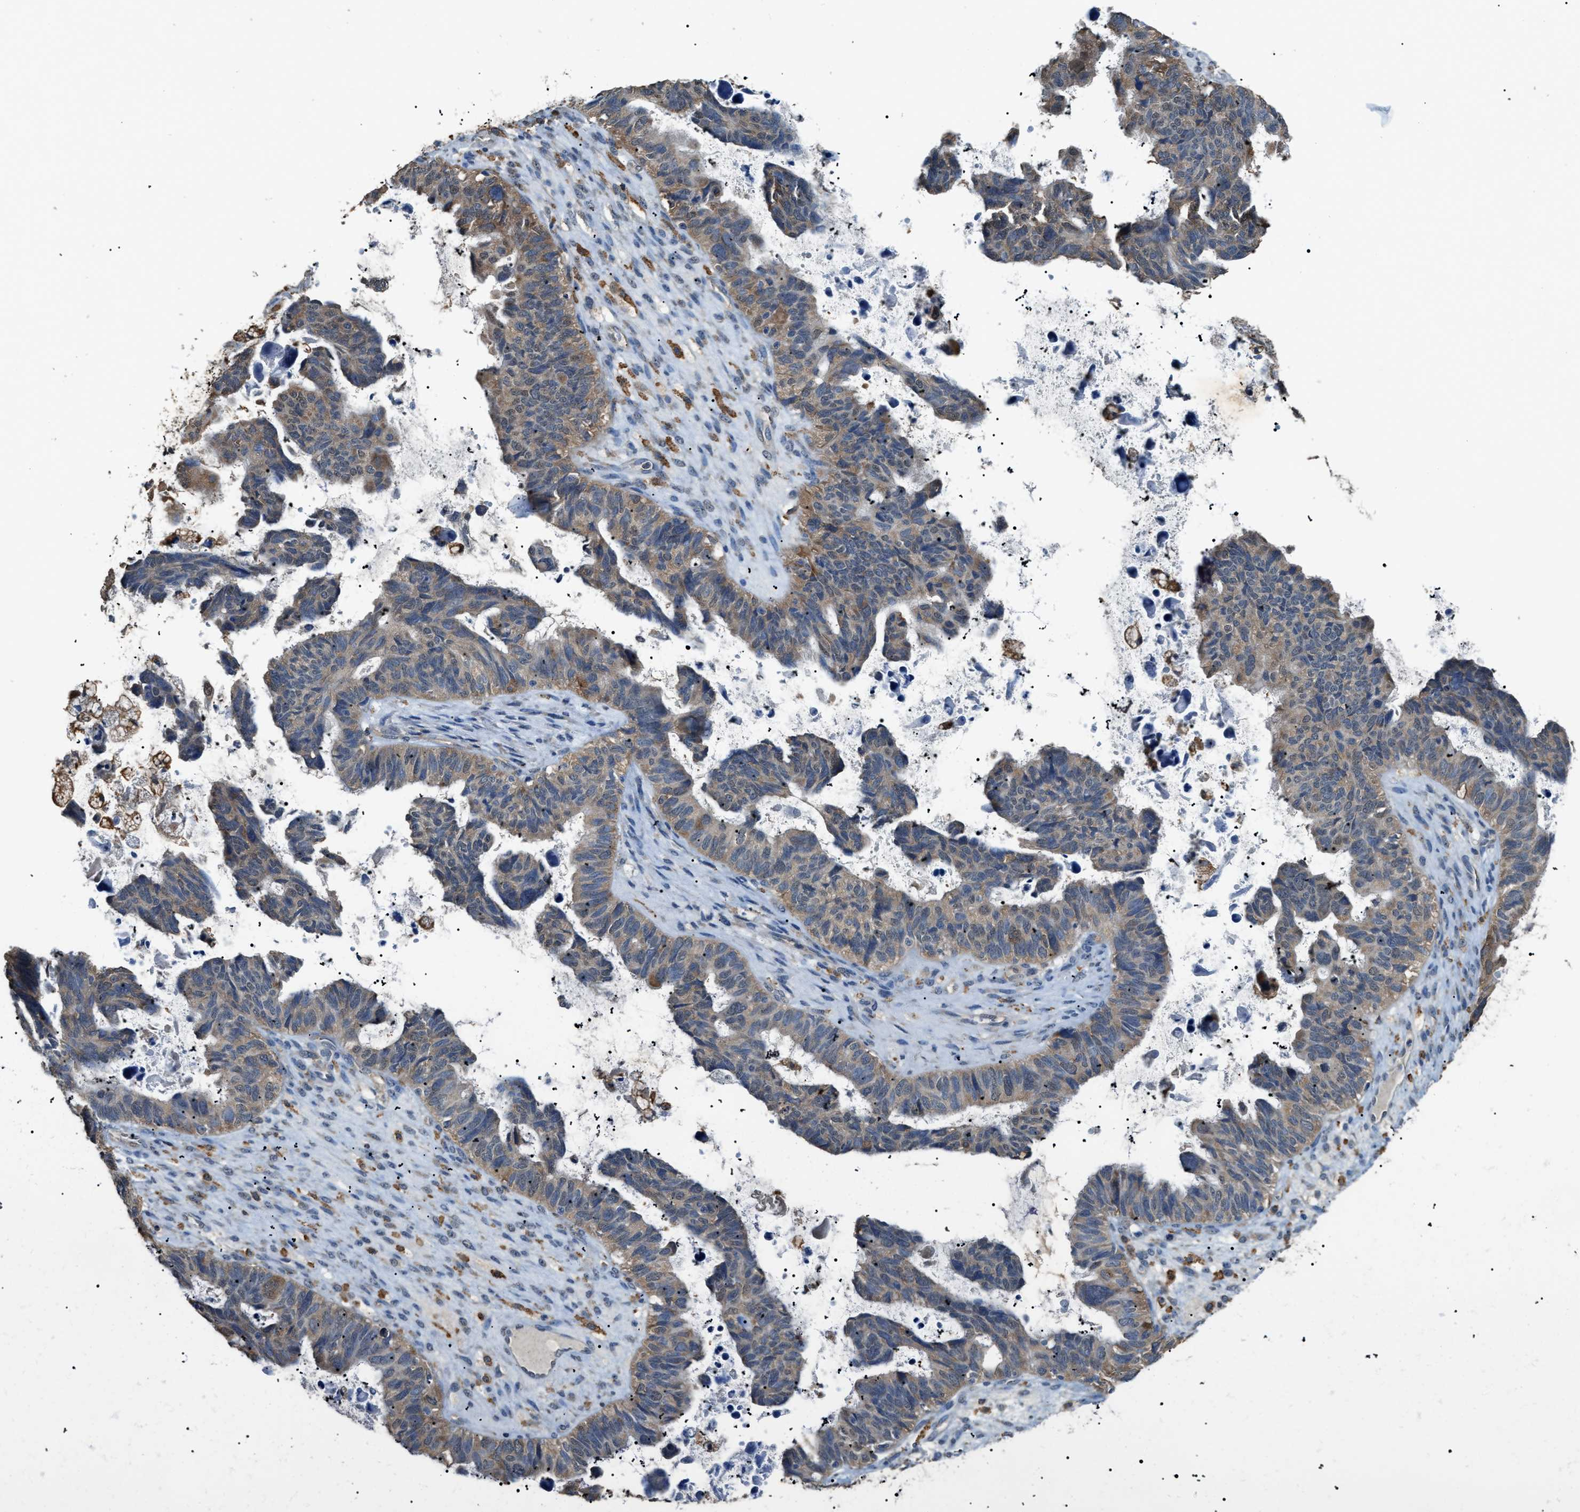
{"staining": {"intensity": "moderate", "quantity": ">75%", "location": "cytoplasmic/membranous"}, "tissue": "ovarian cancer", "cell_type": "Tumor cells", "image_type": "cancer", "snomed": [{"axis": "morphology", "description": "Cystadenocarcinoma, serous, NOS"}, {"axis": "topography", "description": "Ovary"}], "caption": "The micrograph demonstrates staining of ovarian cancer (serous cystadenocarcinoma), revealing moderate cytoplasmic/membranous protein positivity (brown color) within tumor cells.", "gene": "GCN1", "patient": {"sex": "female", "age": 79}}